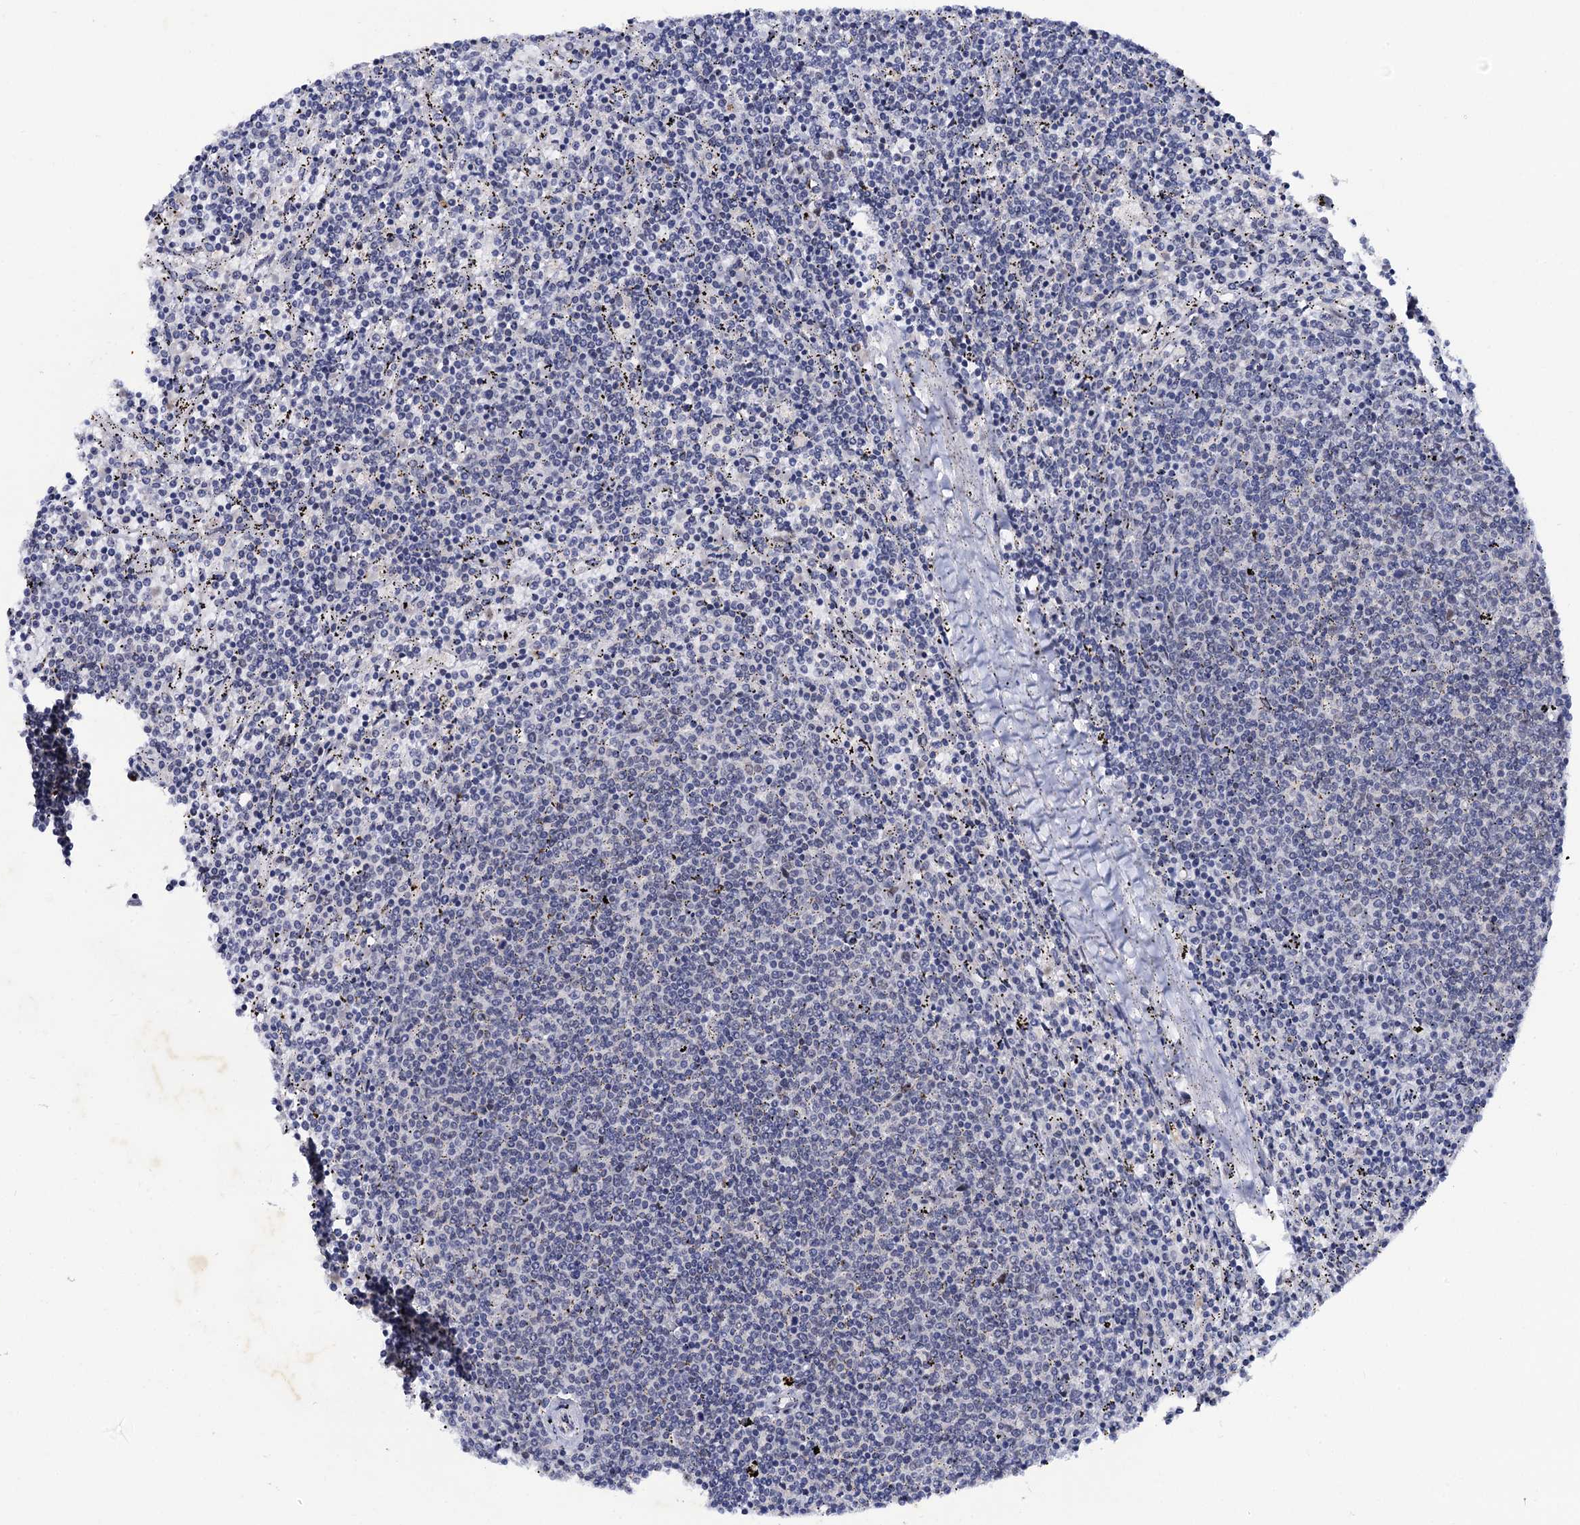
{"staining": {"intensity": "negative", "quantity": "none", "location": "none"}, "tissue": "lymphoma", "cell_type": "Tumor cells", "image_type": "cancer", "snomed": [{"axis": "morphology", "description": "Malignant lymphoma, non-Hodgkin's type, Low grade"}, {"axis": "topography", "description": "Spleen"}], "caption": "DAB (3,3'-diaminobenzidine) immunohistochemical staining of malignant lymphoma, non-Hodgkin's type (low-grade) exhibits no significant positivity in tumor cells. (Stains: DAB immunohistochemistry (IHC) with hematoxylin counter stain, Microscopy: brightfield microscopy at high magnification).", "gene": "THAP2", "patient": {"sex": "female", "age": 50}}